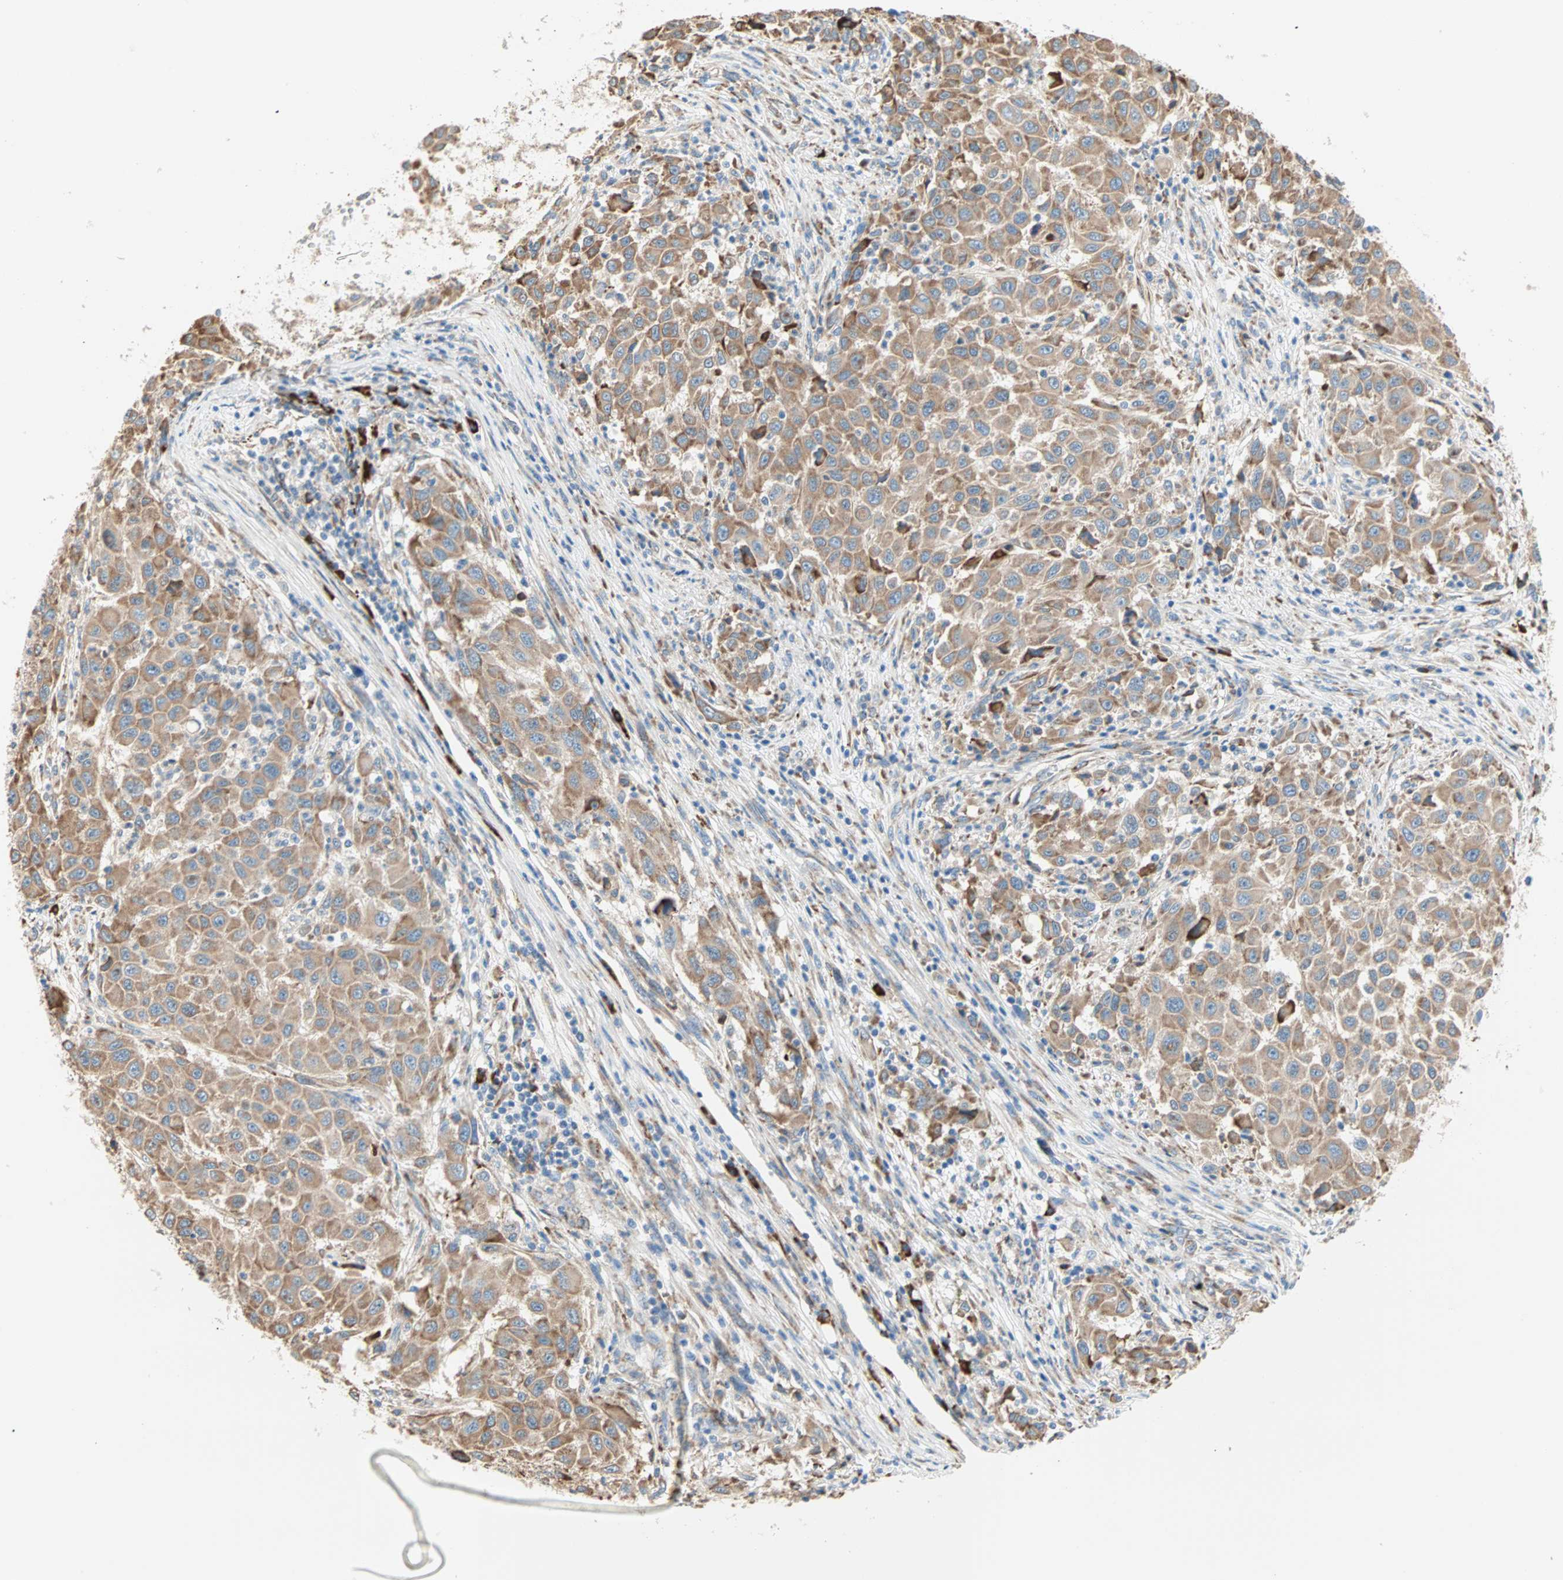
{"staining": {"intensity": "moderate", "quantity": ">75%", "location": "cytoplasmic/membranous"}, "tissue": "melanoma", "cell_type": "Tumor cells", "image_type": "cancer", "snomed": [{"axis": "morphology", "description": "Malignant melanoma, Metastatic site"}, {"axis": "topography", "description": "Lymph node"}], "caption": "Brown immunohistochemical staining in melanoma reveals moderate cytoplasmic/membranous expression in about >75% of tumor cells.", "gene": "PLCXD1", "patient": {"sex": "male", "age": 61}}